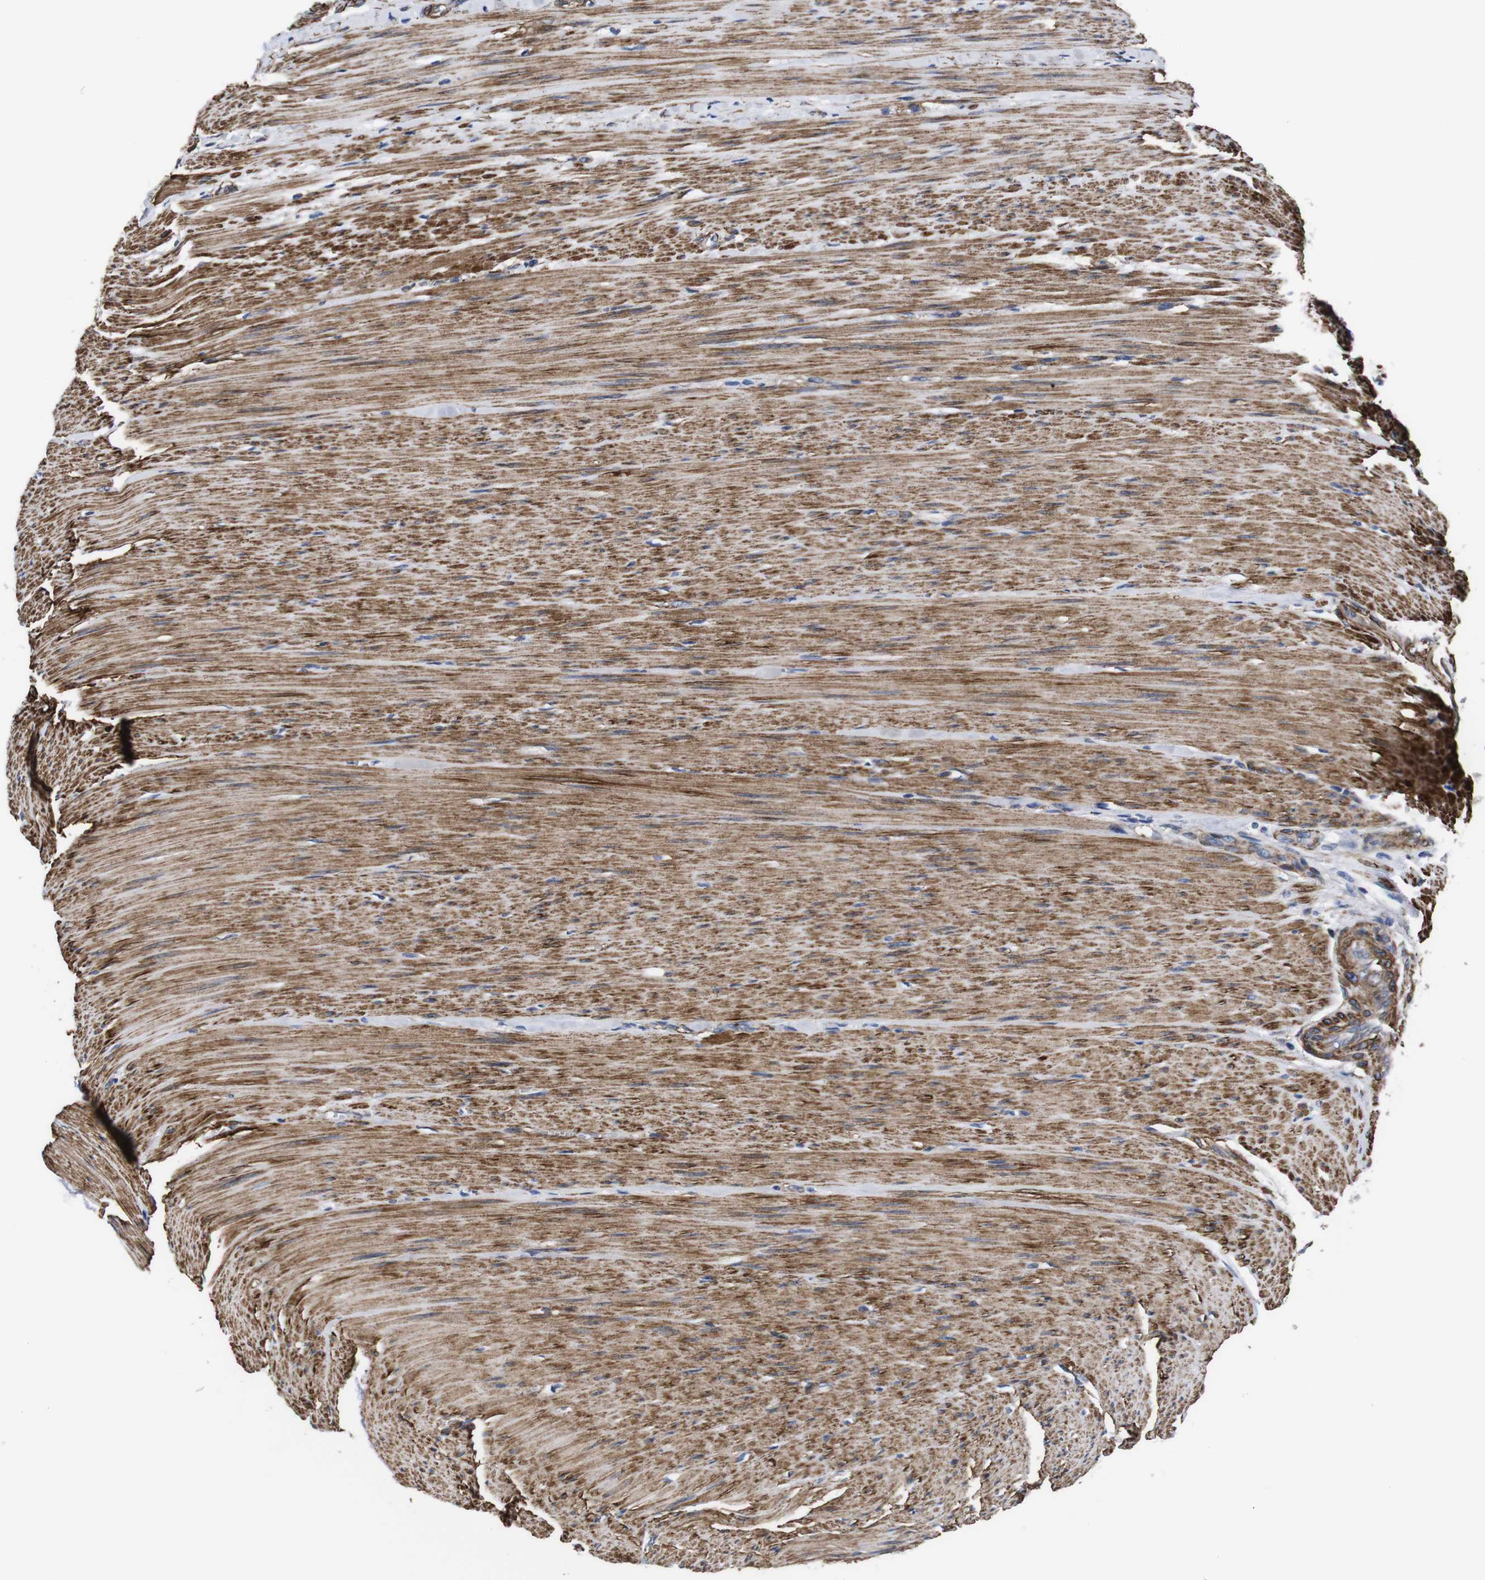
{"staining": {"intensity": "weak", "quantity": ">75%", "location": "cytoplasmic/membranous"}, "tissue": "colorectal cancer", "cell_type": "Tumor cells", "image_type": "cancer", "snomed": [{"axis": "morphology", "description": "Adenocarcinoma, NOS"}, {"axis": "topography", "description": "Colon"}], "caption": "IHC image of neoplastic tissue: human colorectal cancer (adenocarcinoma) stained using IHC displays low levels of weak protein expression localized specifically in the cytoplasmic/membranous of tumor cells, appearing as a cytoplasmic/membranous brown color.", "gene": "WNT10A", "patient": {"sex": "female", "age": 57}}